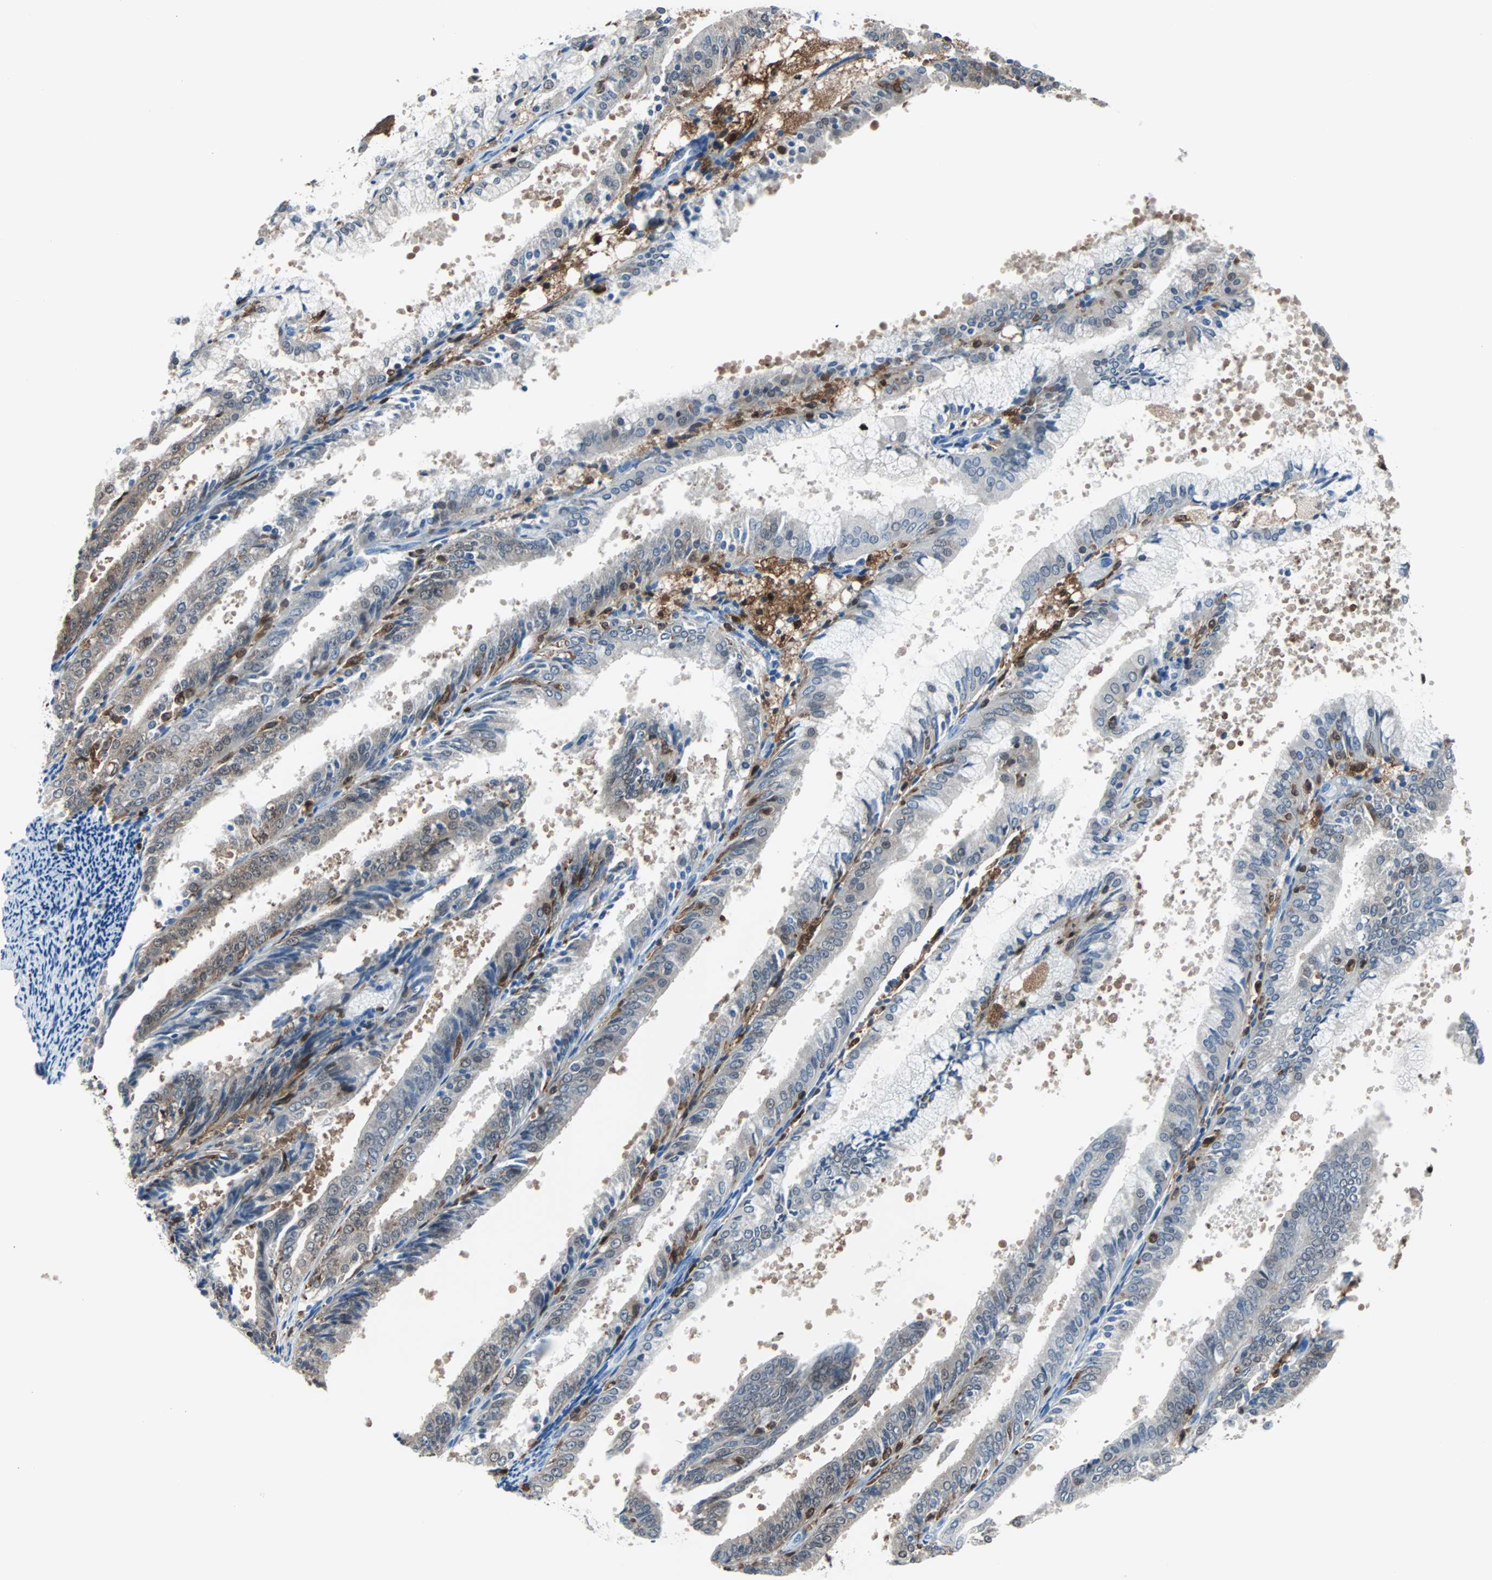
{"staining": {"intensity": "weak", "quantity": "<25%", "location": "cytoplasmic/membranous"}, "tissue": "endometrial cancer", "cell_type": "Tumor cells", "image_type": "cancer", "snomed": [{"axis": "morphology", "description": "Adenocarcinoma, NOS"}, {"axis": "topography", "description": "Endometrium"}], "caption": "IHC image of neoplastic tissue: endometrial cancer stained with DAB demonstrates no significant protein positivity in tumor cells.", "gene": "SYK", "patient": {"sex": "female", "age": 63}}